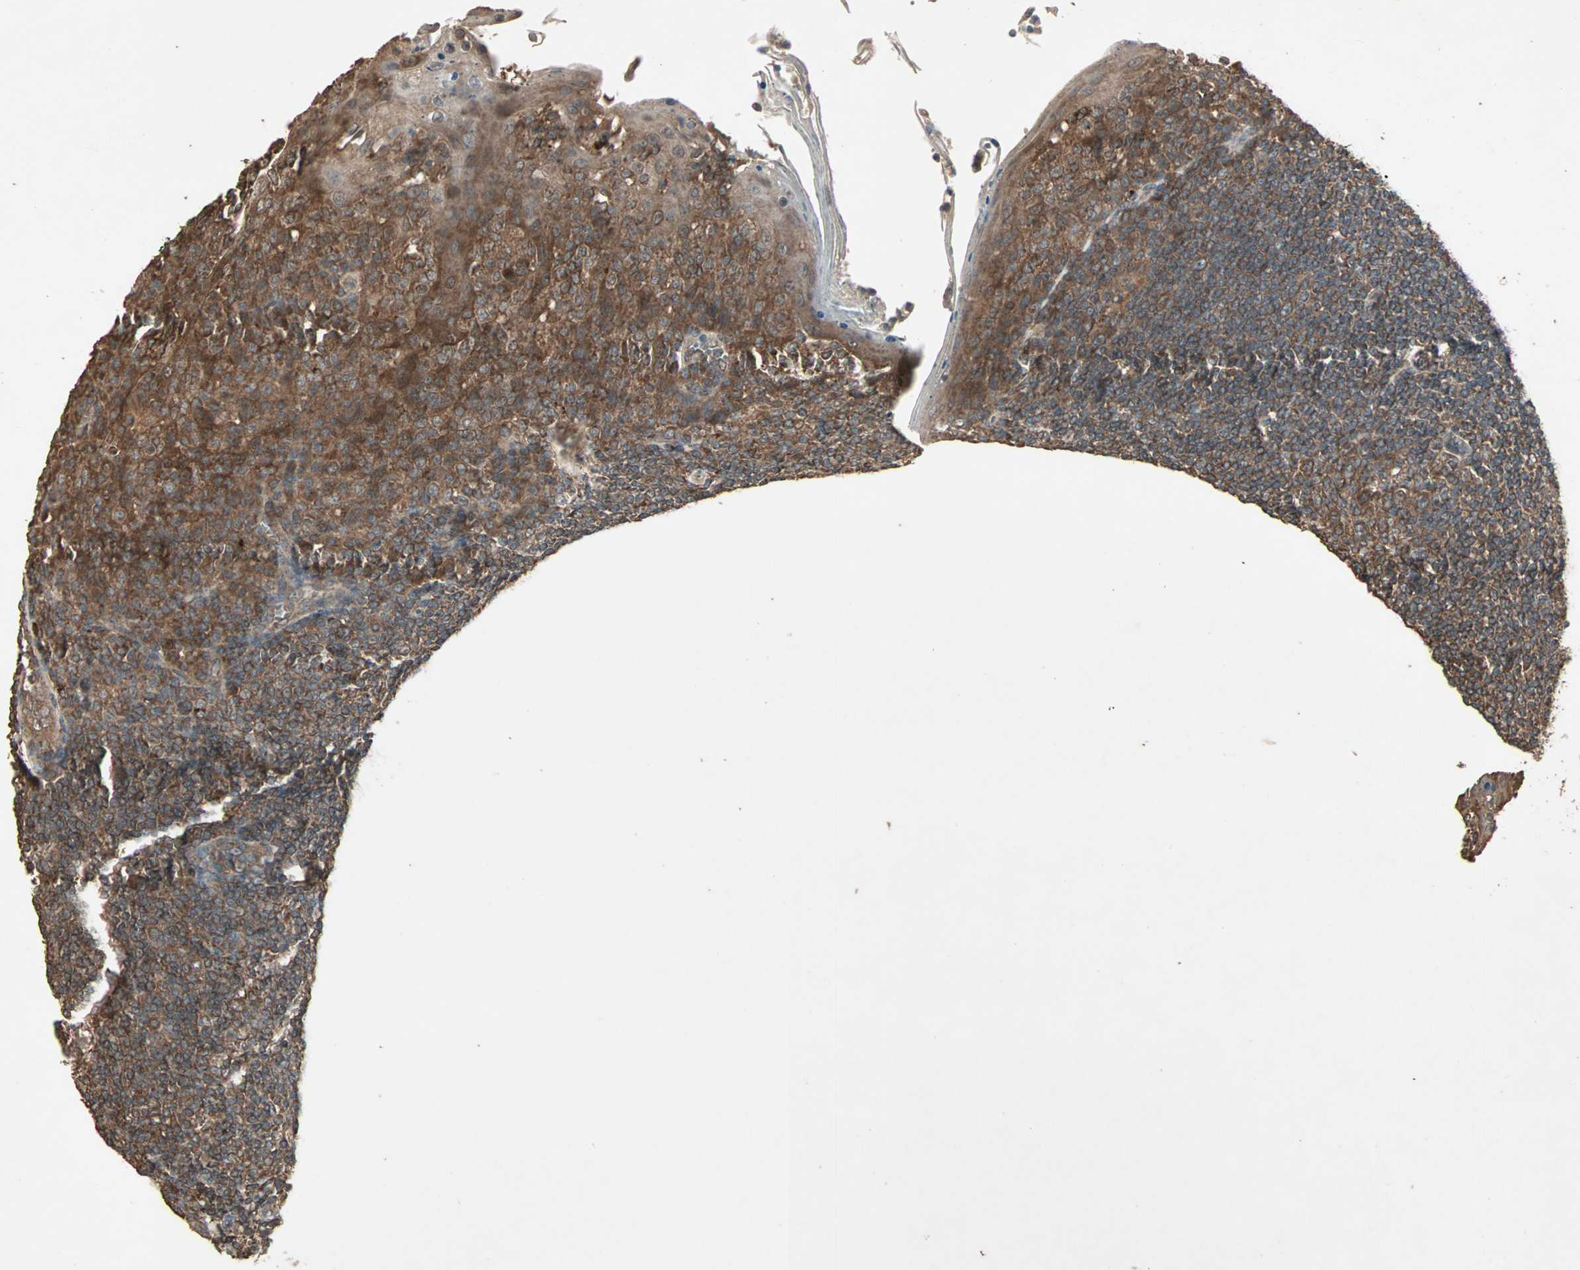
{"staining": {"intensity": "strong", "quantity": ">75%", "location": "cytoplasmic/membranous"}, "tissue": "tonsil", "cell_type": "Germinal center cells", "image_type": "normal", "snomed": [{"axis": "morphology", "description": "Normal tissue, NOS"}, {"axis": "topography", "description": "Tonsil"}], "caption": "Immunohistochemical staining of unremarkable tonsil reveals strong cytoplasmic/membranous protein staining in approximately >75% of germinal center cells.", "gene": "UBAC1", "patient": {"sex": "male", "age": 31}}